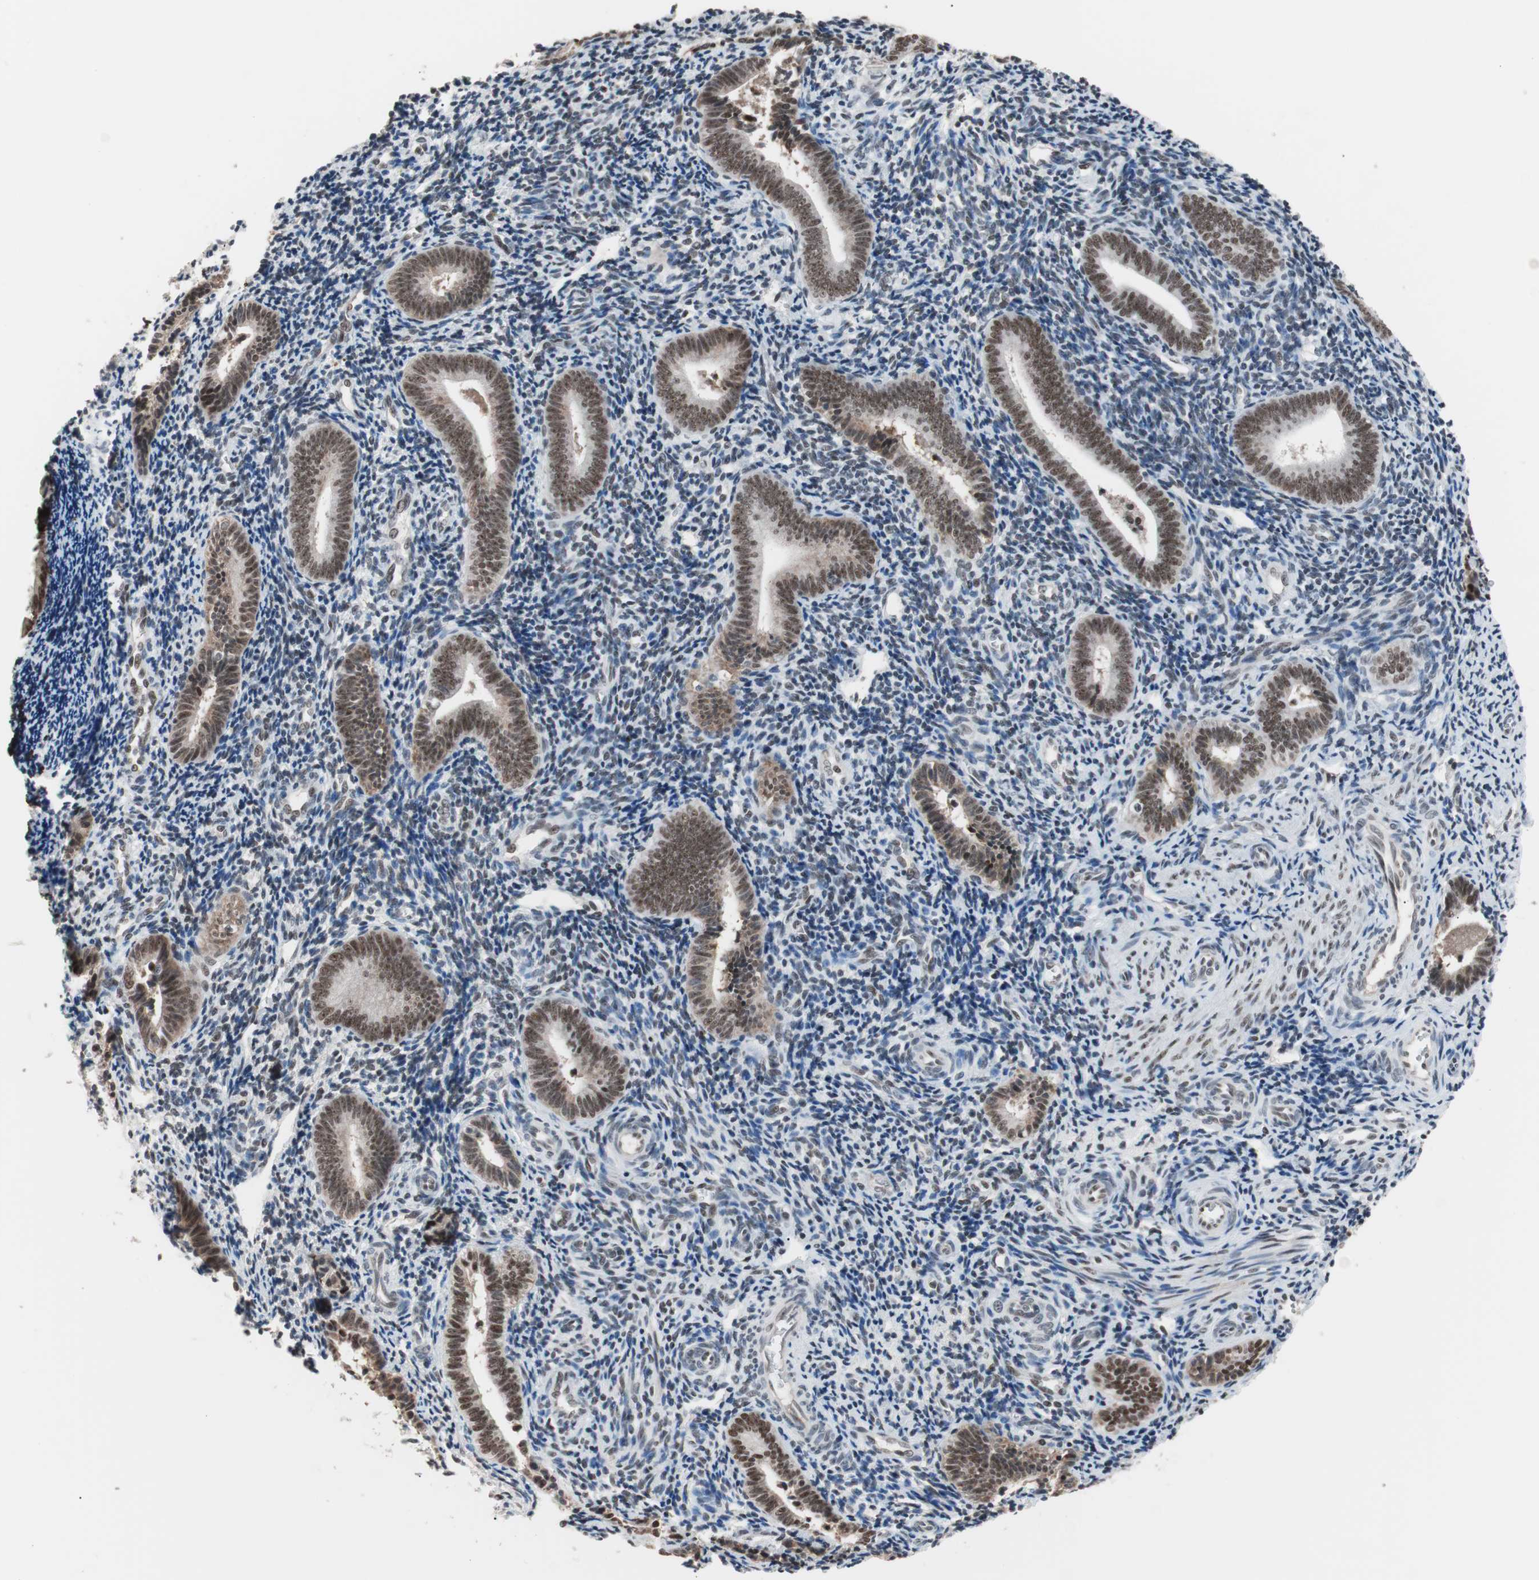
{"staining": {"intensity": "moderate", "quantity": "25%-75%", "location": "nuclear"}, "tissue": "endometrium", "cell_type": "Cells in endometrial stroma", "image_type": "normal", "snomed": [{"axis": "morphology", "description": "Normal tissue, NOS"}, {"axis": "topography", "description": "Uterus"}, {"axis": "topography", "description": "Endometrium"}], "caption": "This is a photomicrograph of immunohistochemistry (IHC) staining of normal endometrium, which shows moderate expression in the nuclear of cells in endometrial stroma.", "gene": "LIG3", "patient": {"sex": "female", "age": 33}}